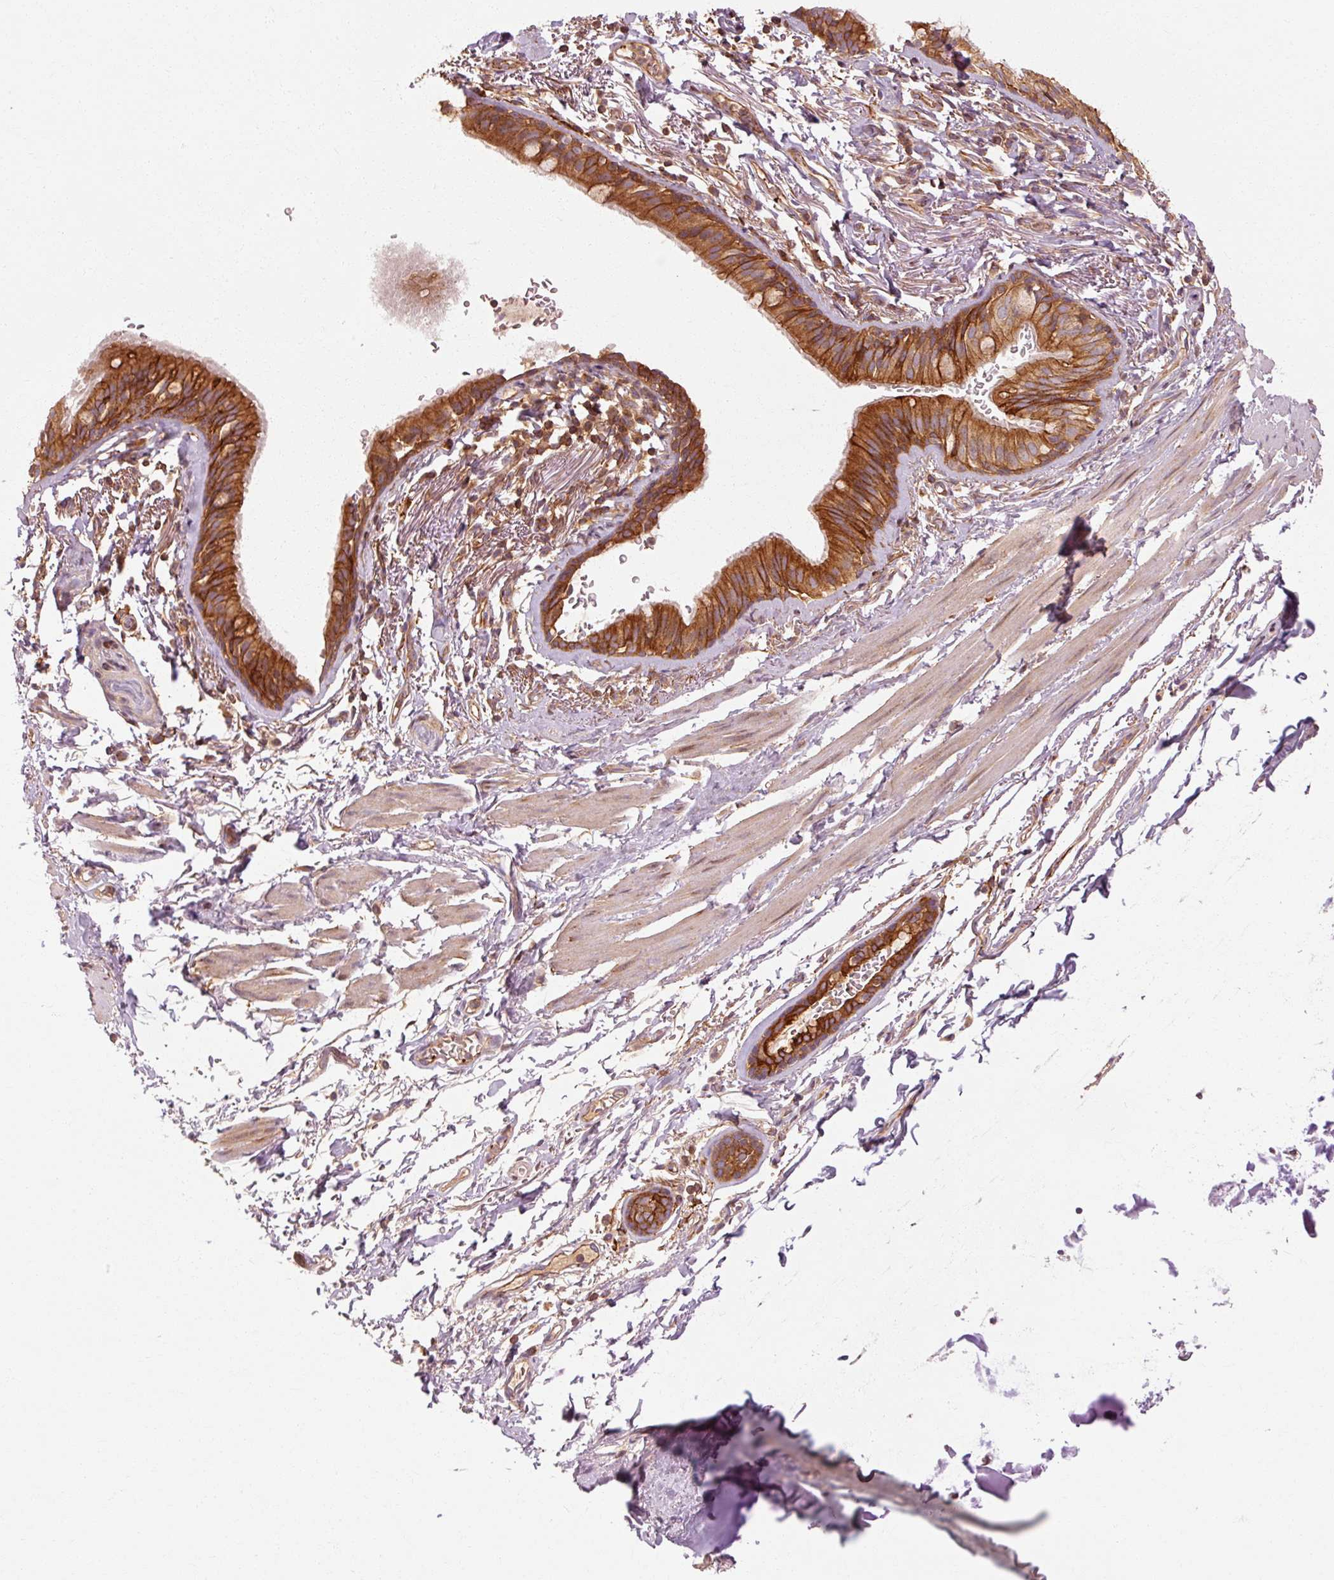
{"staining": {"intensity": "strong", "quantity": ">75%", "location": "cytoplasmic/membranous"}, "tissue": "bronchus", "cell_type": "Respiratory epithelial cells", "image_type": "normal", "snomed": [{"axis": "morphology", "description": "Normal tissue, NOS"}, {"axis": "topography", "description": "Bronchus"}], "caption": "Brown immunohistochemical staining in normal human bronchus exhibits strong cytoplasmic/membranous staining in approximately >75% of respiratory epithelial cells. Using DAB (3,3'-diaminobenzidine) (brown) and hematoxylin (blue) stains, captured at high magnification using brightfield microscopy.", "gene": "CTNNA1", "patient": {"sex": "male", "age": 67}}